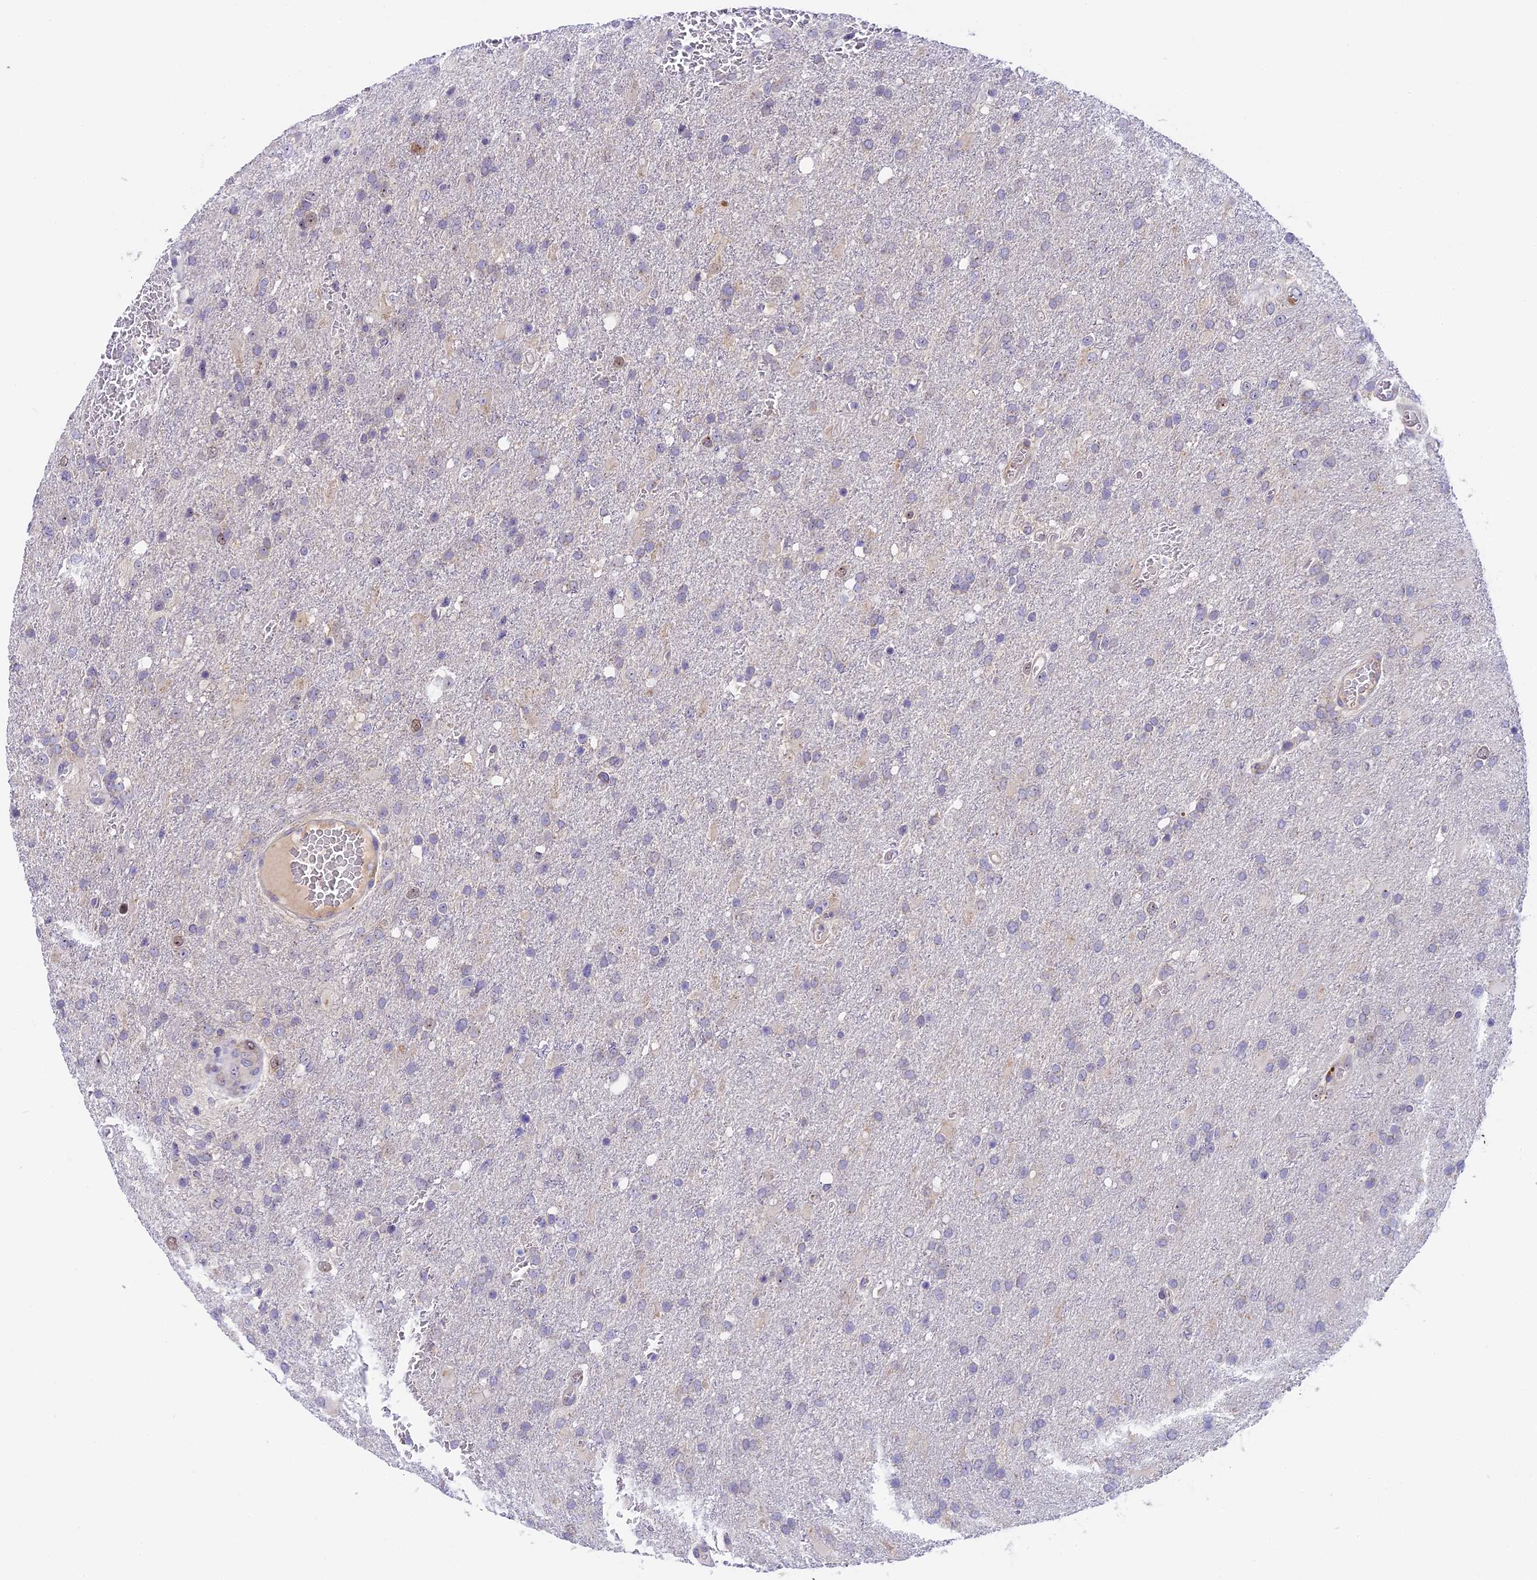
{"staining": {"intensity": "negative", "quantity": "none", "location": "none"}, "tissue": "glioma", "cell_type": "Tumor cells", "image_type": "cancer", "snomed": [{"axis": "morphology", "description": "Glioma, malignant, High grade"}, {"axis": "topography", "description": "Brain"}], "caption": "Immunohistochemistry (IHC) image of human glioma stained for a protein (brown), which demonstrates no staining in tumor cells.", "gene": "RAD51", "patient": {"sex": "female", "age": 74}}